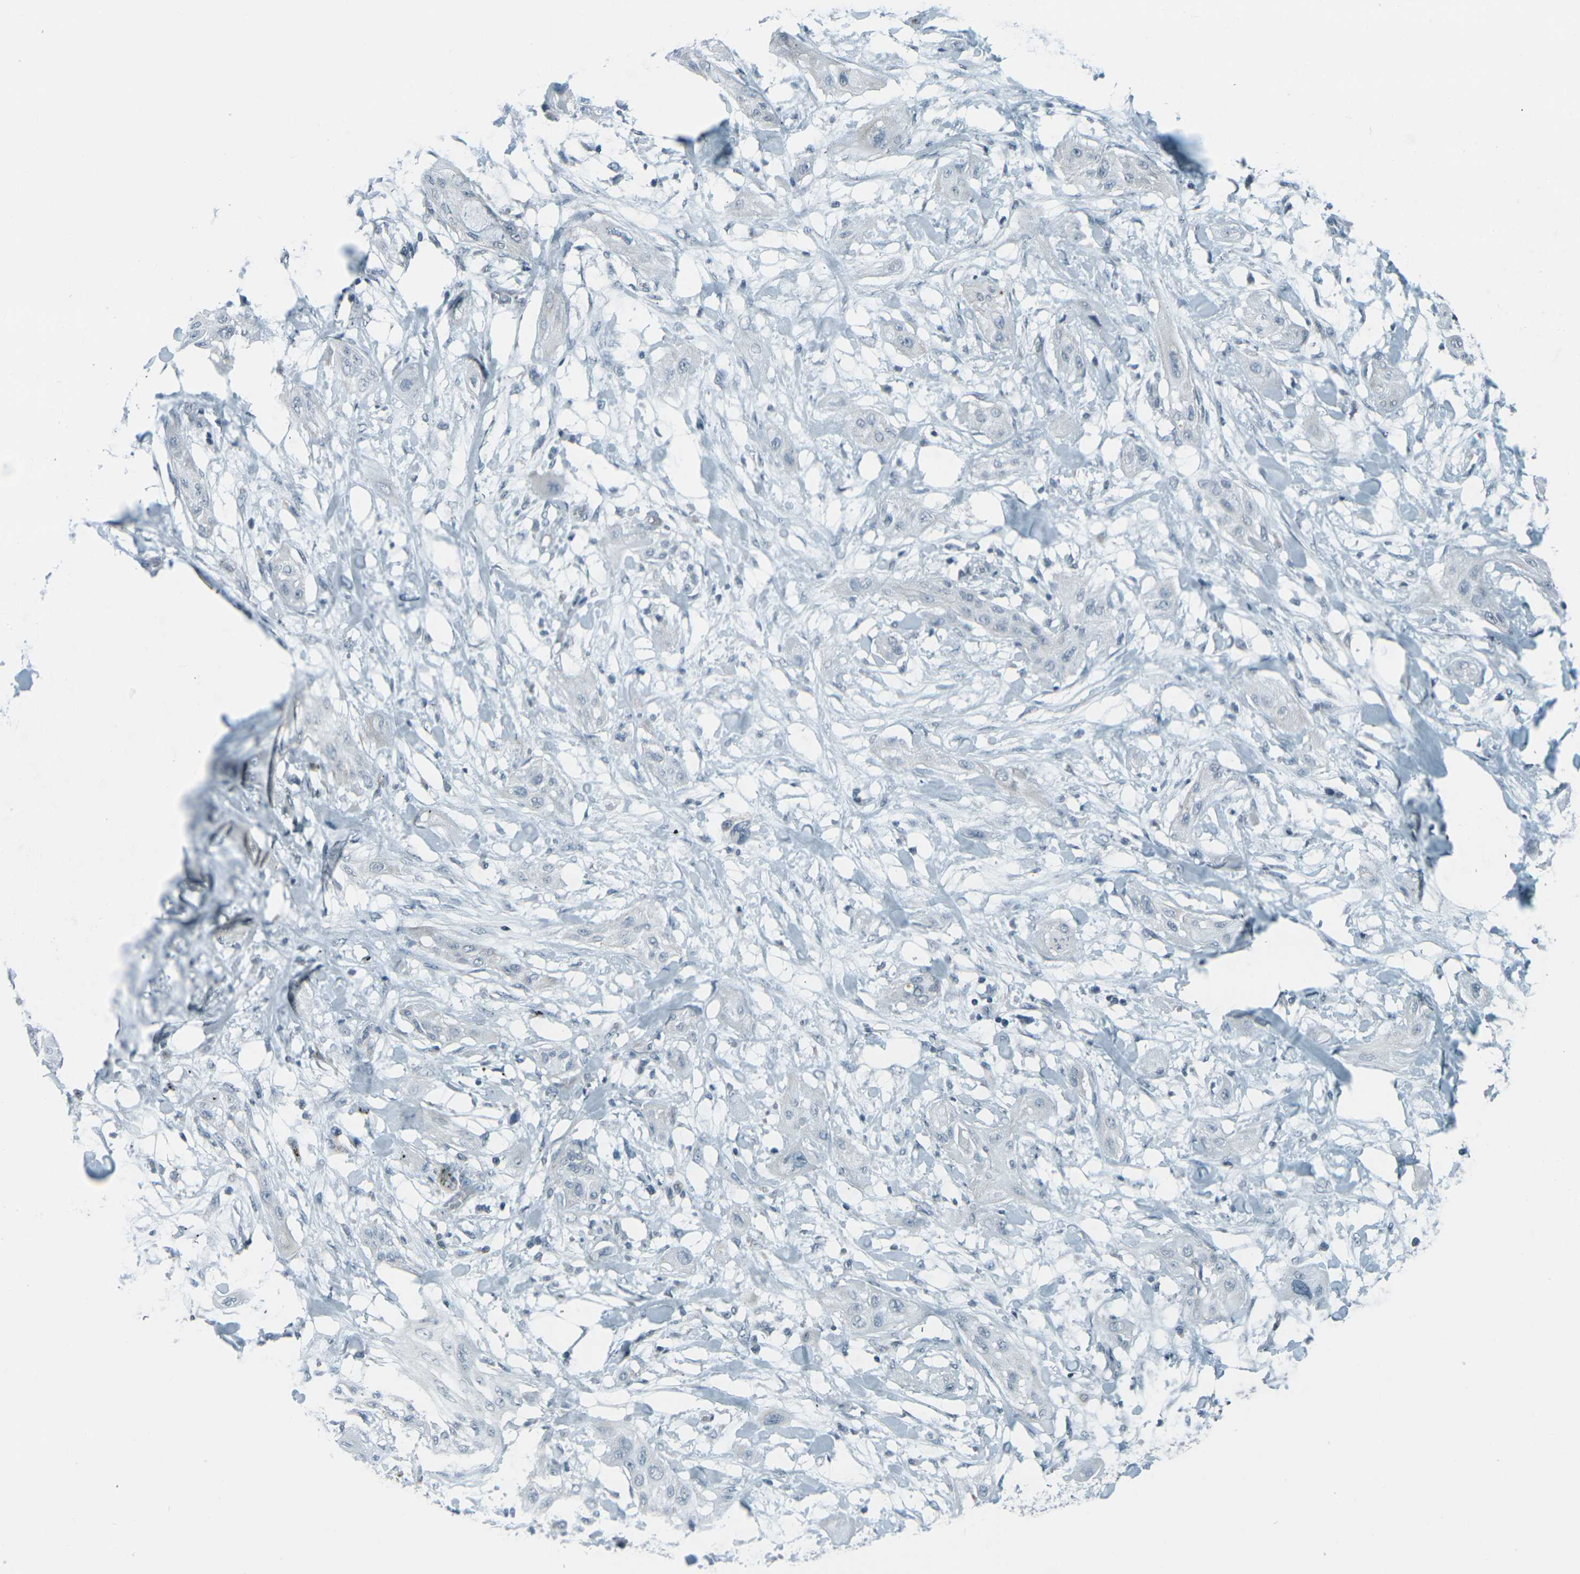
{"staining": {"intensity": "negative", "quantity": "none", "location": "none"}, "tissue": "lung cancer", "cell_type": "Tumor cells", "image_type": "cancer", "snomed": [{"axis": "morphology", "description": "Squamous cell carcinoma, NOS"}, {"axis": "topography", "description": "Lung"}], "caption": "There is no significant positivity in tumor cells of squamous cell carcinoma (lung). (DAB (3,3'-diaminobenzidine) immunohistochemistry (IHC) visualized using brightfield microscopy, high magnification).", "gene": "H2BC1", "patient": {"sex": "female", "age": 47}}